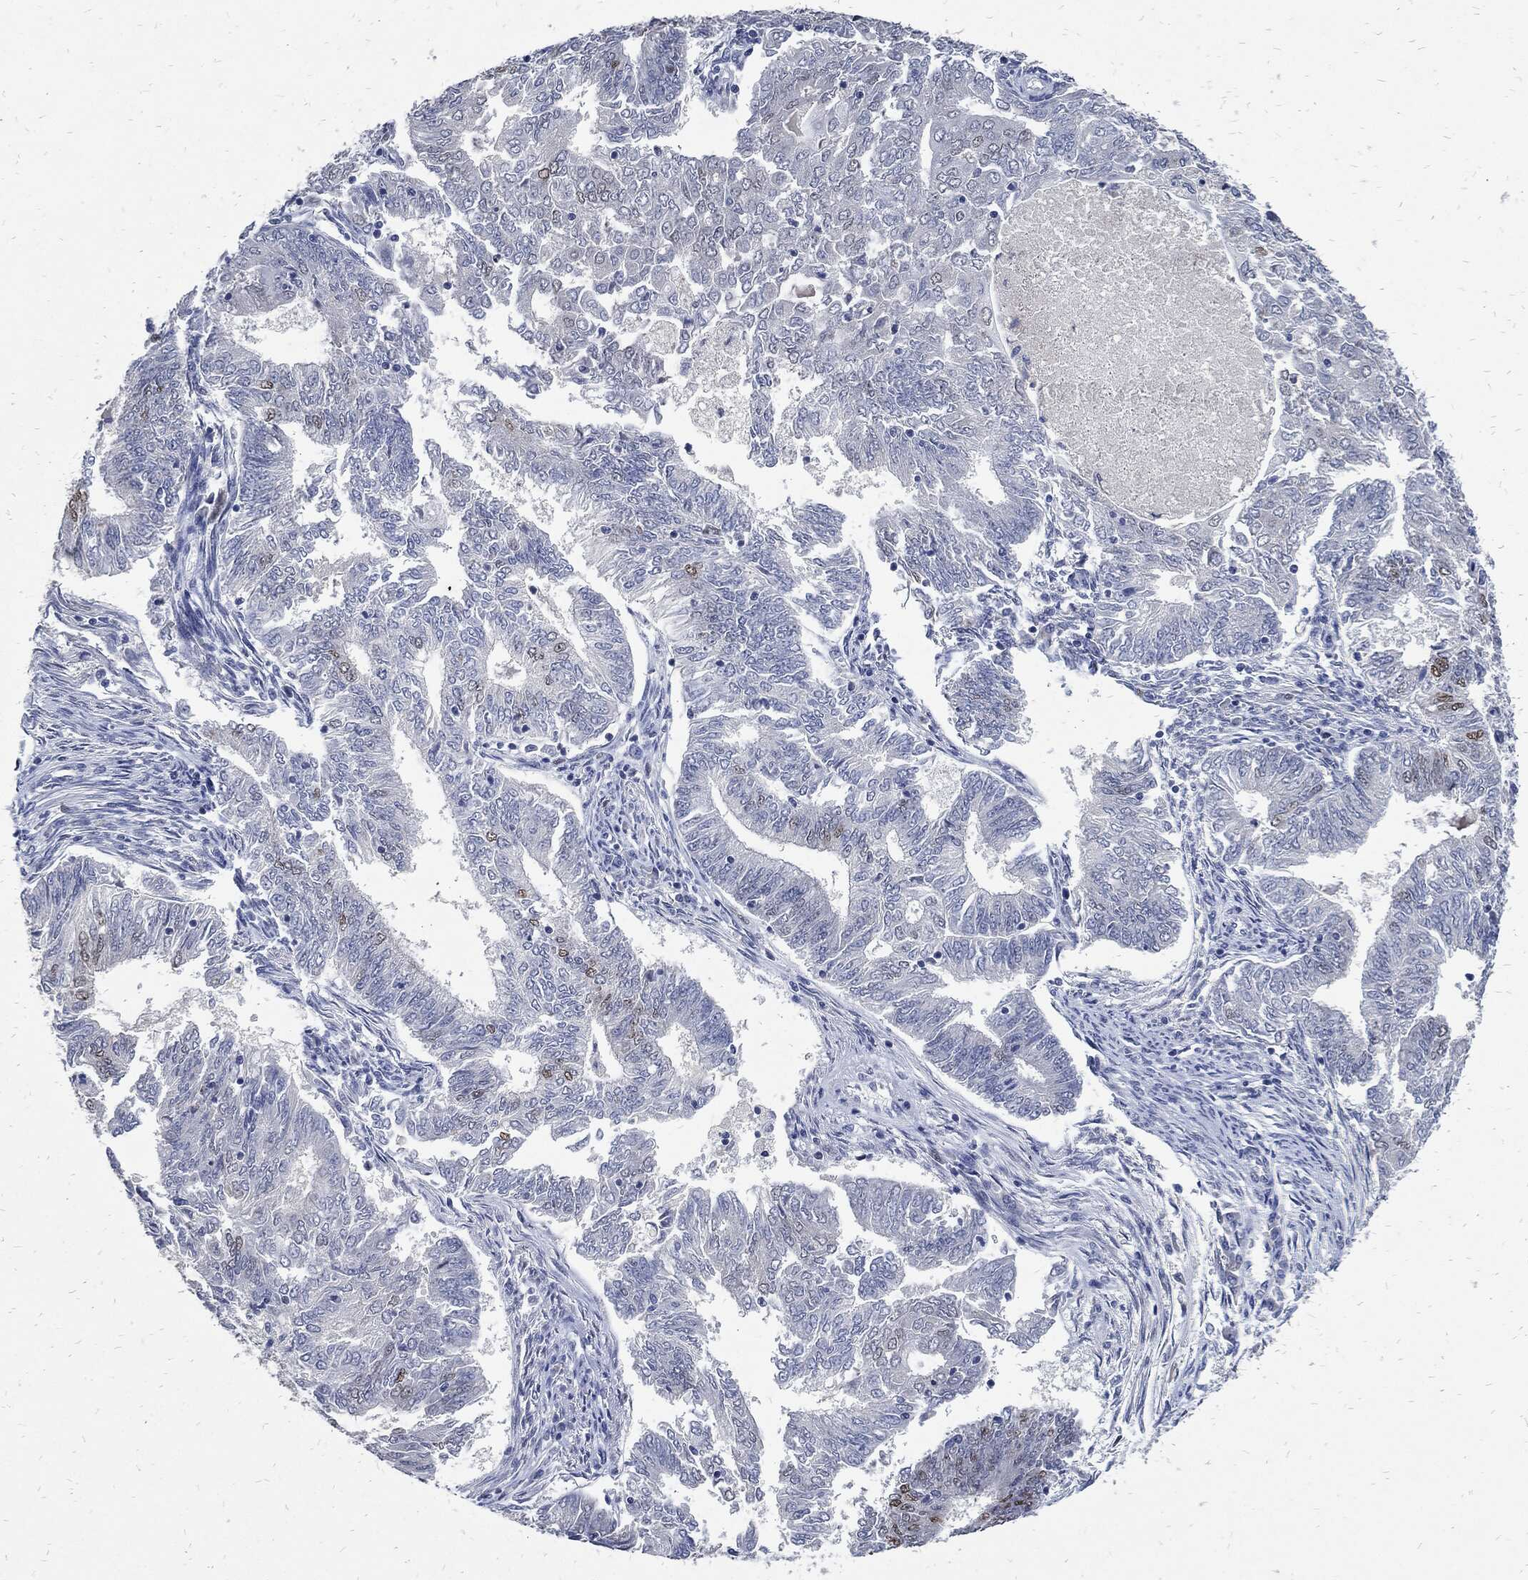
{"staining": {"intensity": "moderate", "quantity": "<25%", "location": "nuclear"}, "tissue": "endometrial cancer", "cell_type": "Tumor cells", "image_type": "cancer", "snomed": [{"axis": "morphology", "description": "Adenocarcinoma, NOS"}, {"axis": "topography", "description": "Endometrium"}], "caption": "High-magnification brightfield microscopy of endometrial cancer (adenocarcinoma) stained with DAB (3,3'-diaminobenzidine) (brown) and counterstained with hematoxylin (blue). tumor cells exhibit moderate nuclear expression is seen in about<25% of cells. (DAB = brown stain, brightfield microscopy at high magnification).", "gene": "JUN", "patient": {"sex": "female", "age": 62}}